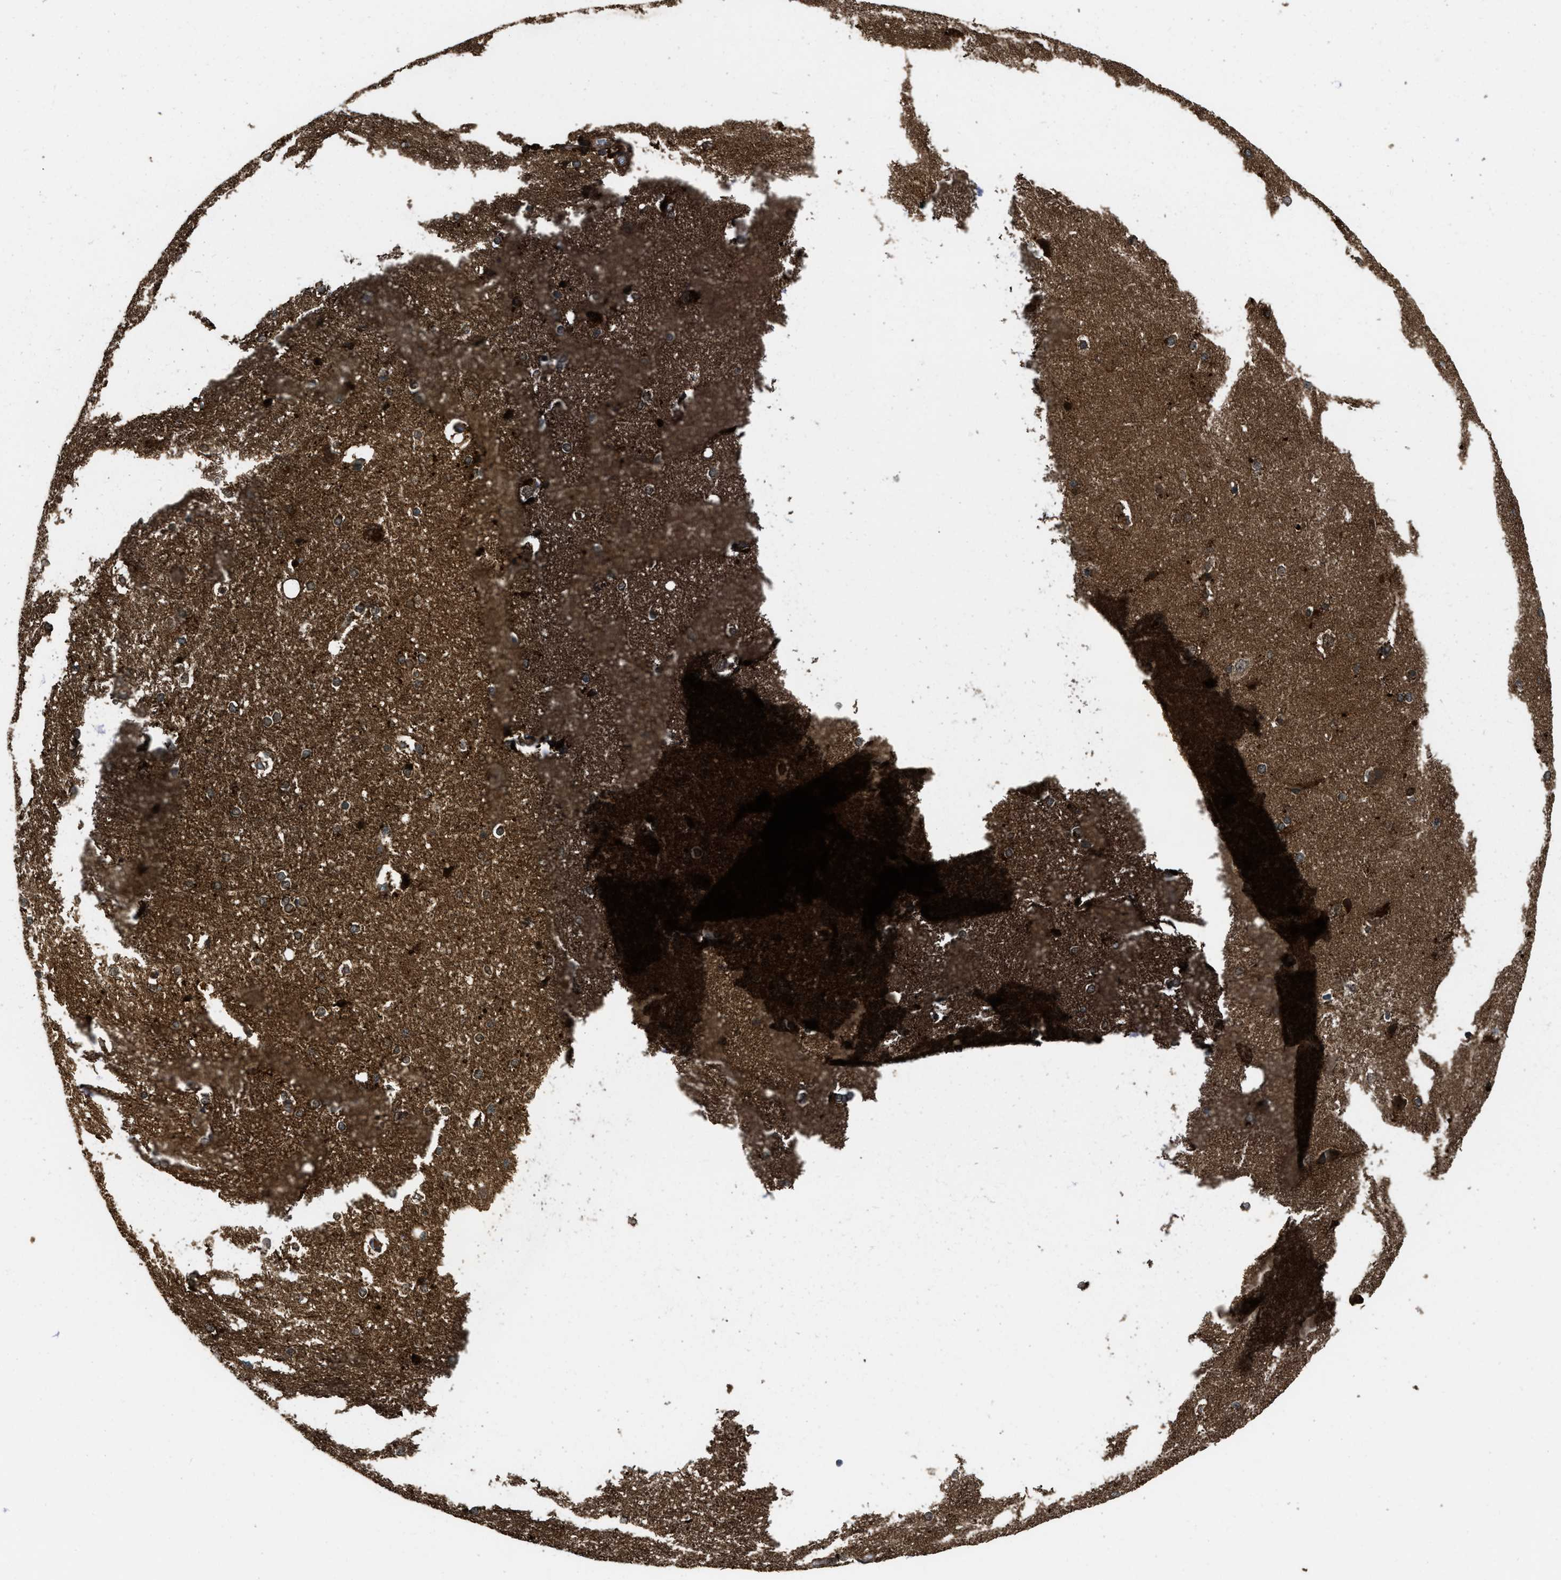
{"staining": {"intensity": "strong", "quantity": ">75%", "location": "cytoplasmic/membranous,nuclear"}, "tissue": "hippocampus", "cell_type": "Glial cells", "image_type": "normal", "snomed": [{"axis": "morphology", "description": "Normal tissue, NOS"}, {"axis": "topography", "description": "Hippocampus"}], "caption": "A brown stain highlights strong cytoplasmic/membranous,nuclear positivity of a protein in glial cells of unremarkable human hippocampus. (Stains: DAB (3,3'-diaminobenzidine) in brown, nuclei in blue, Microscopy: brightfield microscopy at high magnification).", "gene": "IRAK4", "patient": {"sex": "female", "age": 19}}